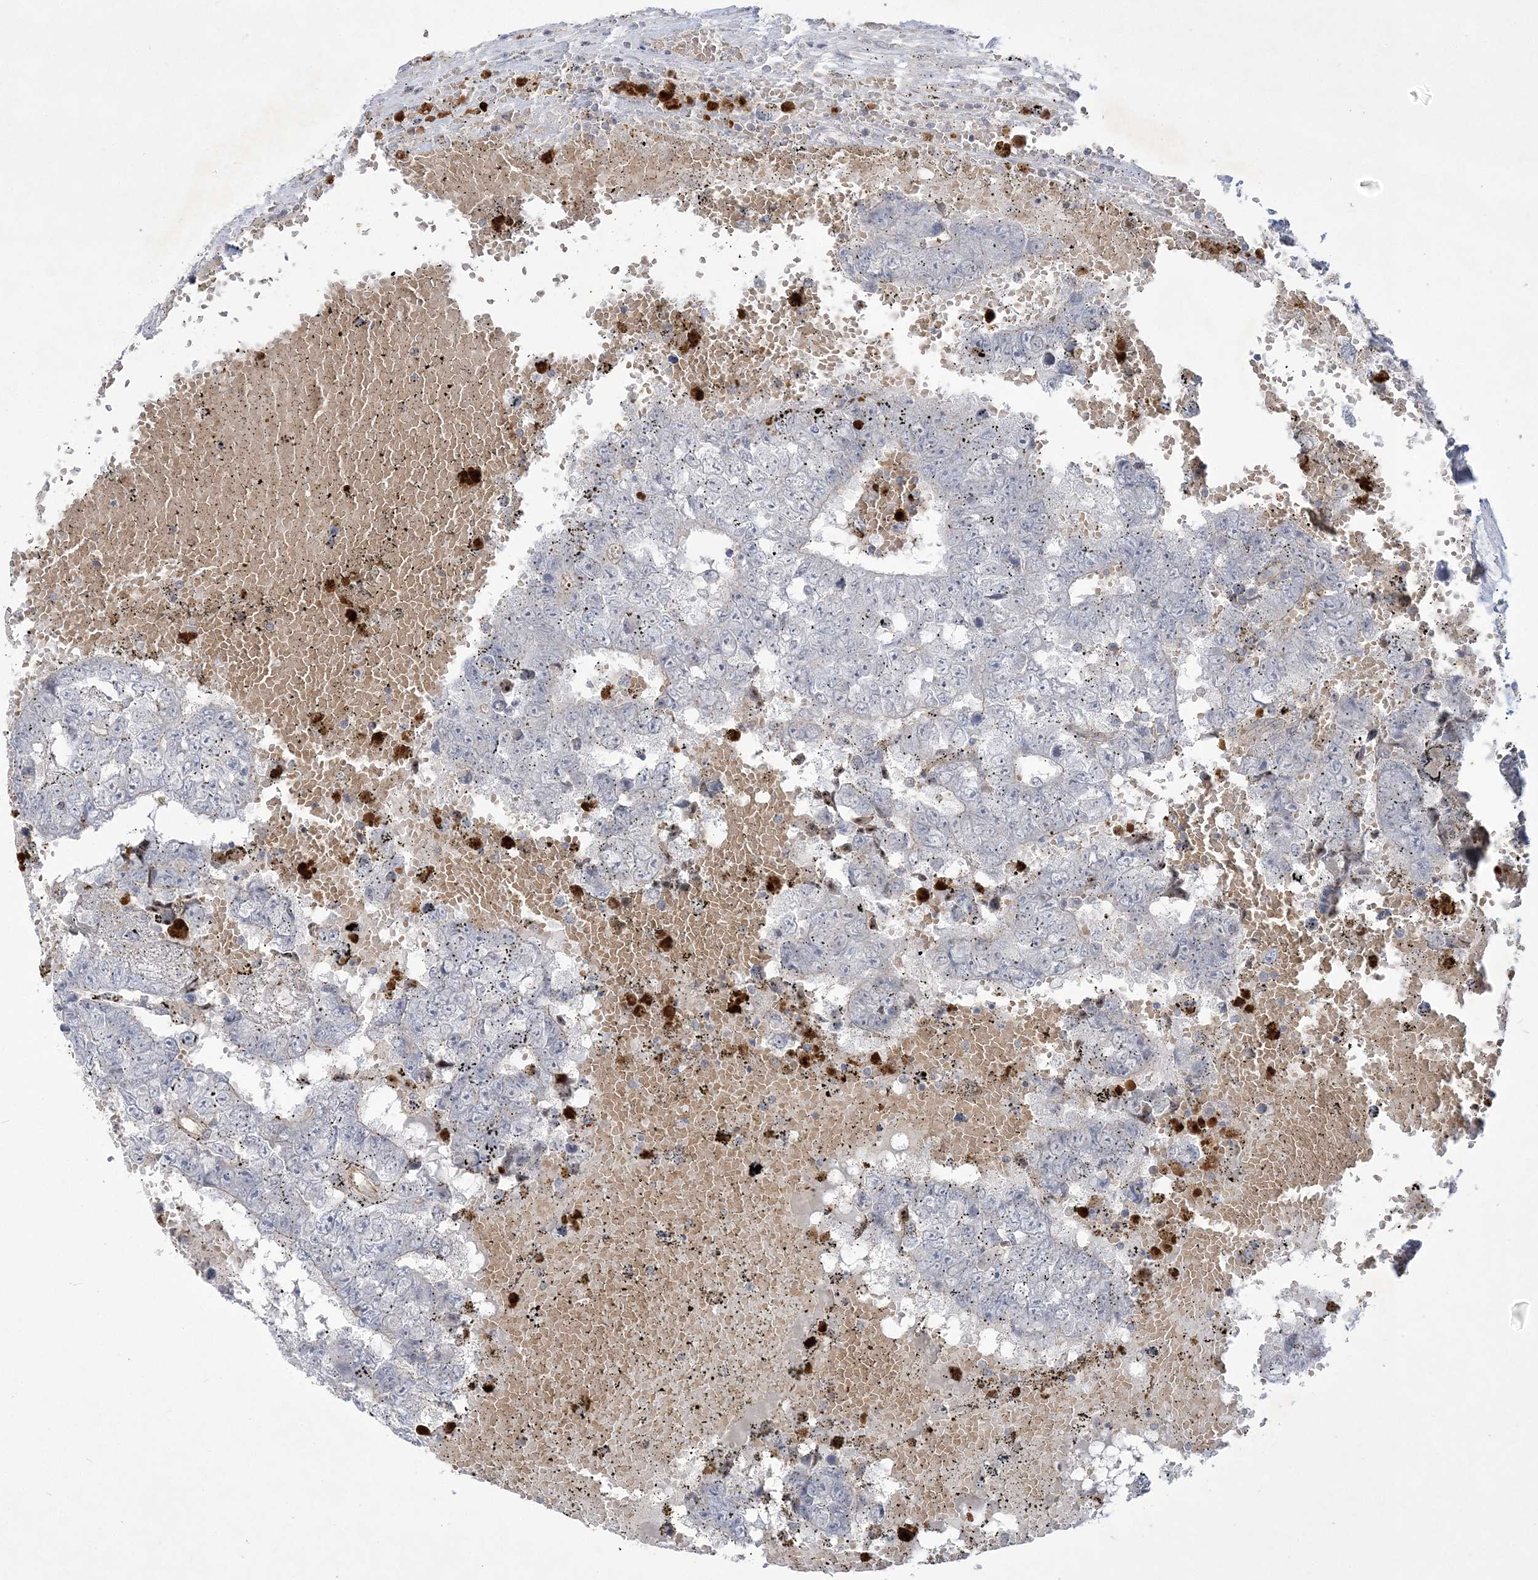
{"staining": {"intensity": "negative", "quantity": "none", "location": "none"}, "tissue": "testis cancer", "cell_type": "Tumor cells", "image_type": "cancer", "snomed": [{"axis": "morphology", "description": "Carcinoma, Embryonal, NOS"}, {"axis": "topography", "description": "Testis"}], "caption": "IHC of human testis embryonal carcinoma displays no positivity in tumor cells.", "gene": "ADAMTS12", "patient": {"sex": "male", "age": 25}}